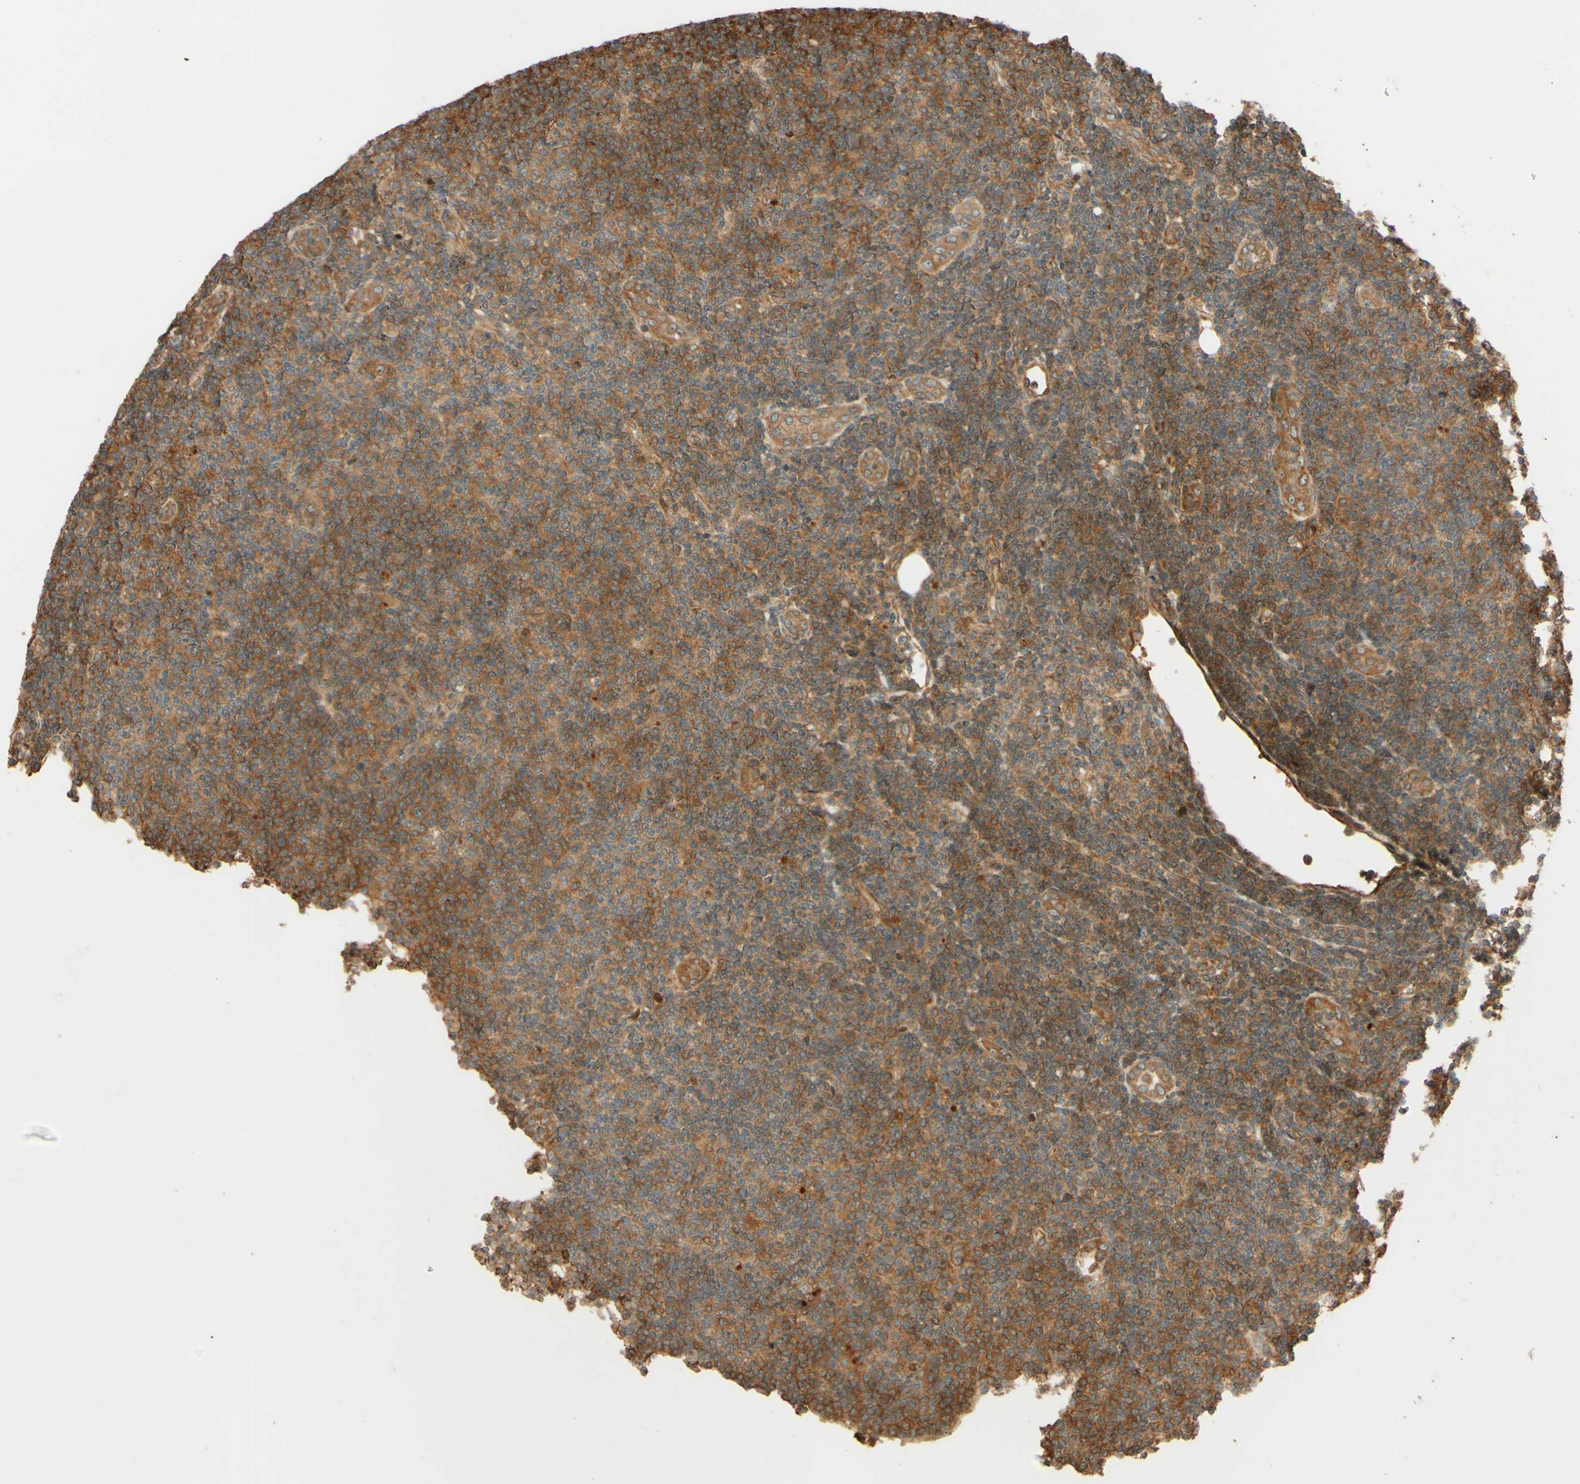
{"staining": {"intensity": "moderate", "quantity": ">75%", "location": "cytoplasmic/membranous"}, "tissue": "lymphoma", "cell_type": "Tumor cells", "image_type": "cancer", "snomed": [{"axis": "morphology", "description": "Malignant lymphoma, non-Hodgkin's type, Low grade"}, {"axis": "topography", "description": "Lymph node"}], "caption": "Brown immunohistochemical staining in lymphoma exhibits moderate cytoplasmic/membranous staining in about >75% of tumor cells. The protein of interest is shown in brown color, while the nuclei are stained blue.", "gene": "RNF19A", "patient": {"sex": "male", "age": 83}}